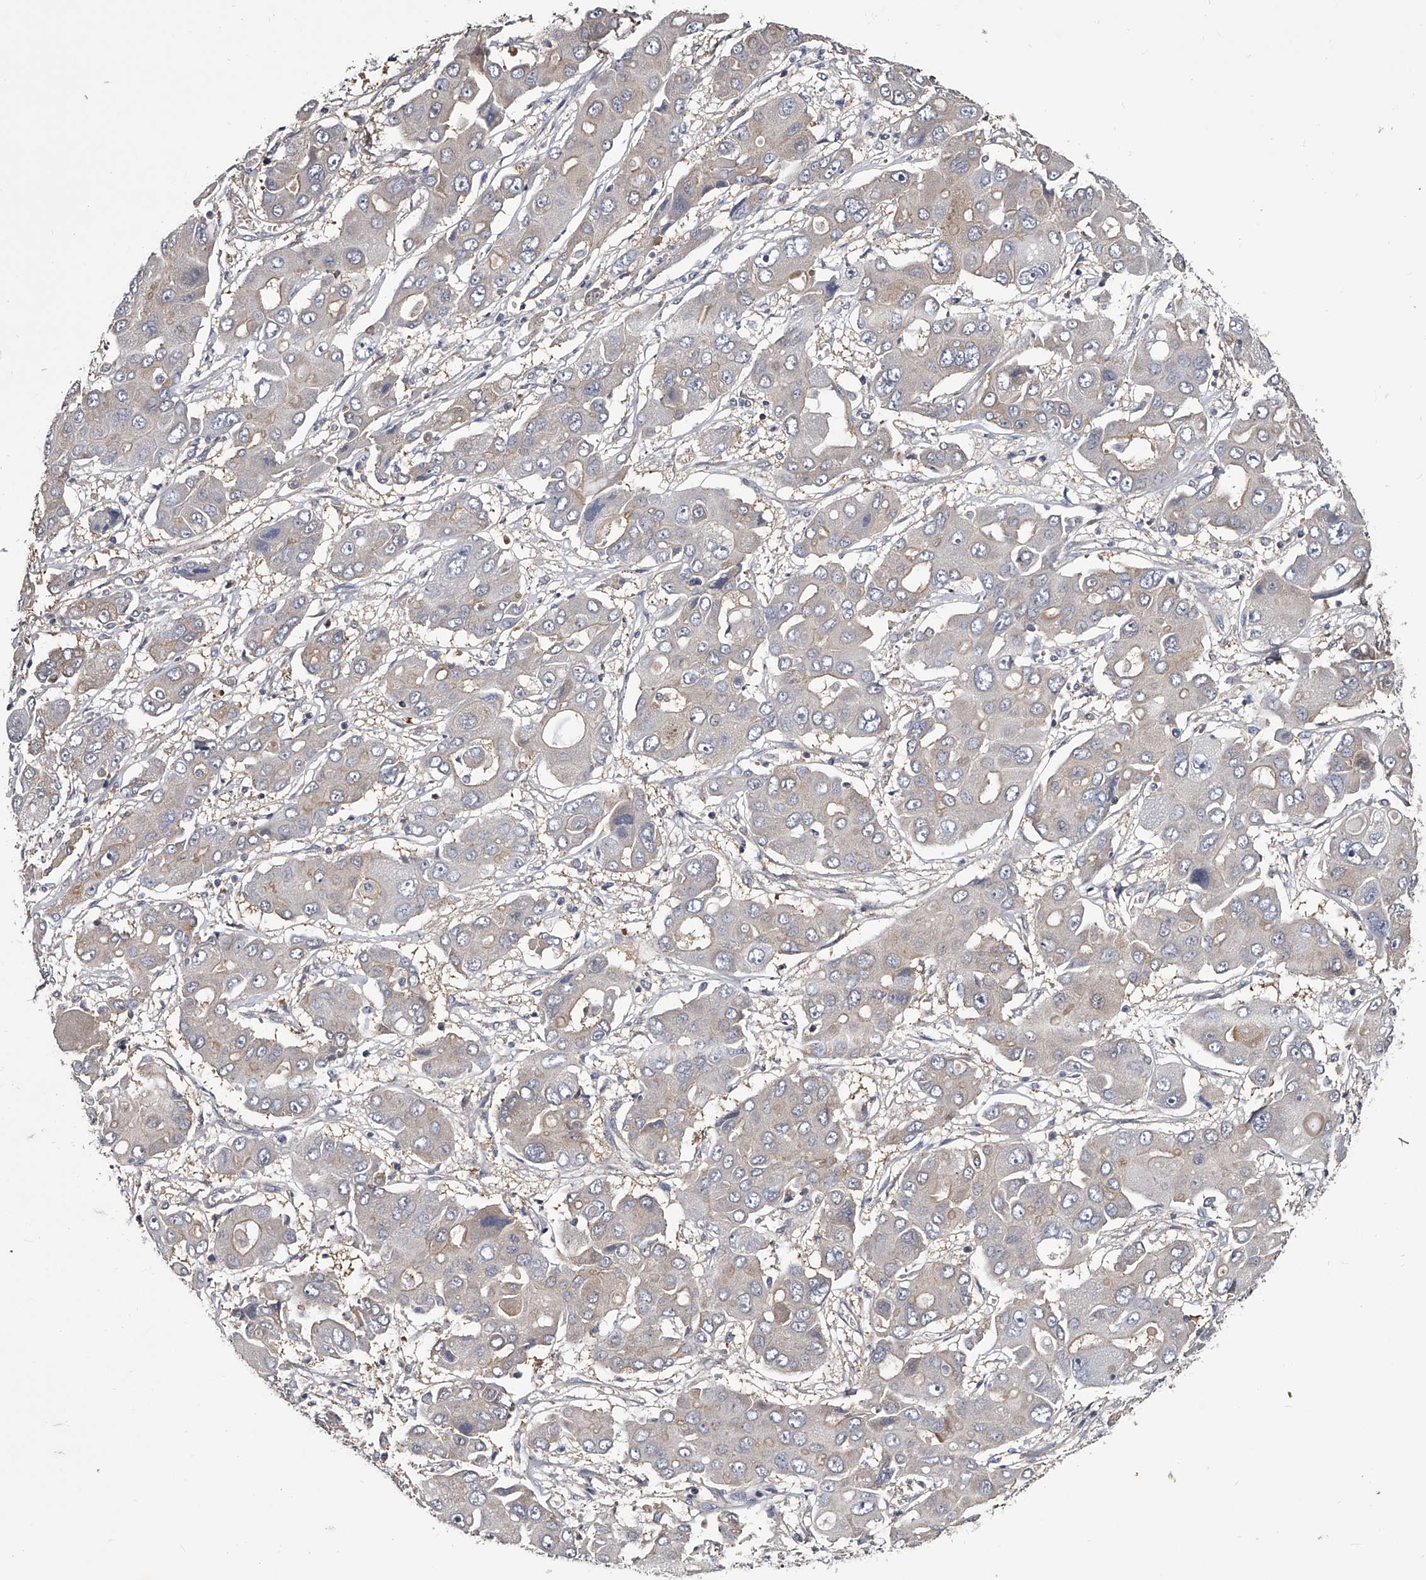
{"staining": {"intensity": "negative", "quantity": "none", "location": "none"}, "tissue": "liver cancer", "cell_type": "Tumor cells", "image_type": "cancer", "snomed": [{"axis": "morphology", "description": "Cholangiocarcinoma"}, {"axis": "topography", "description": "Liver"}], "caption": "A histopathology image of human cholangiocarcinoma (liver) is negative for staining in tumor cells.", "gene": "GAPVD1", "patient": {"sex": "male", "age": 67}}